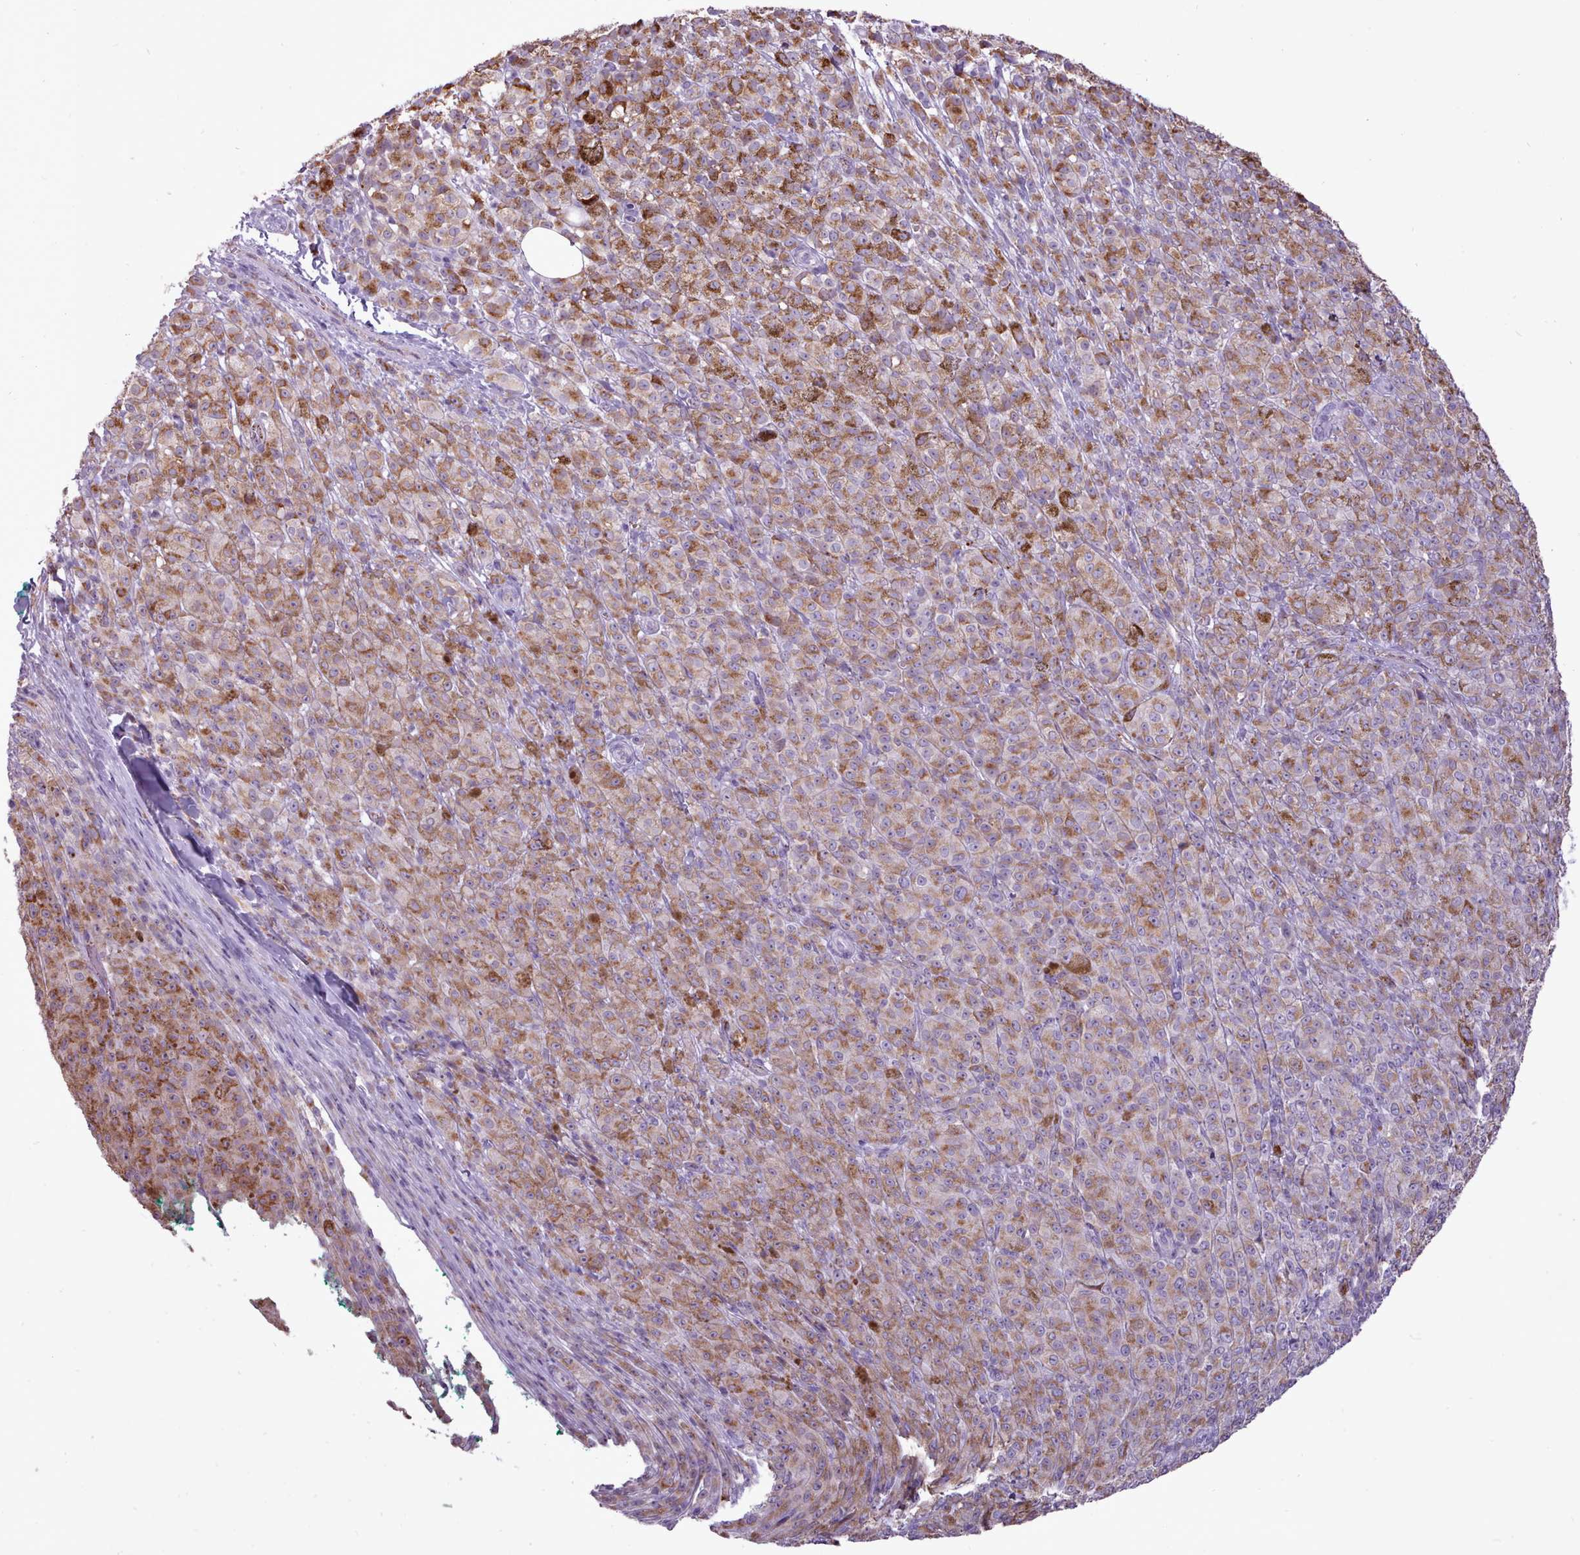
{"staining": {"intensity": "moderate", "quantity": ">75%", "location": "cytoplasmic/membranous"}, "tissue": "melanoma", "cell_type": "Tumor cells", "image_type": "cancer", "snomed": [{"axis": "morphology", "description": "Malignant melanoma, NOS"}, {"axis": "topography", "description": "Skin"}], "caption": "Immunohistochemical staining of melanoma displays medium levels of moderate cytoplasmic/membranous staining in approximately >75% of tumor cells.", "gene": "ATRAID", "patient": {"sex": "female", "age": 52}}